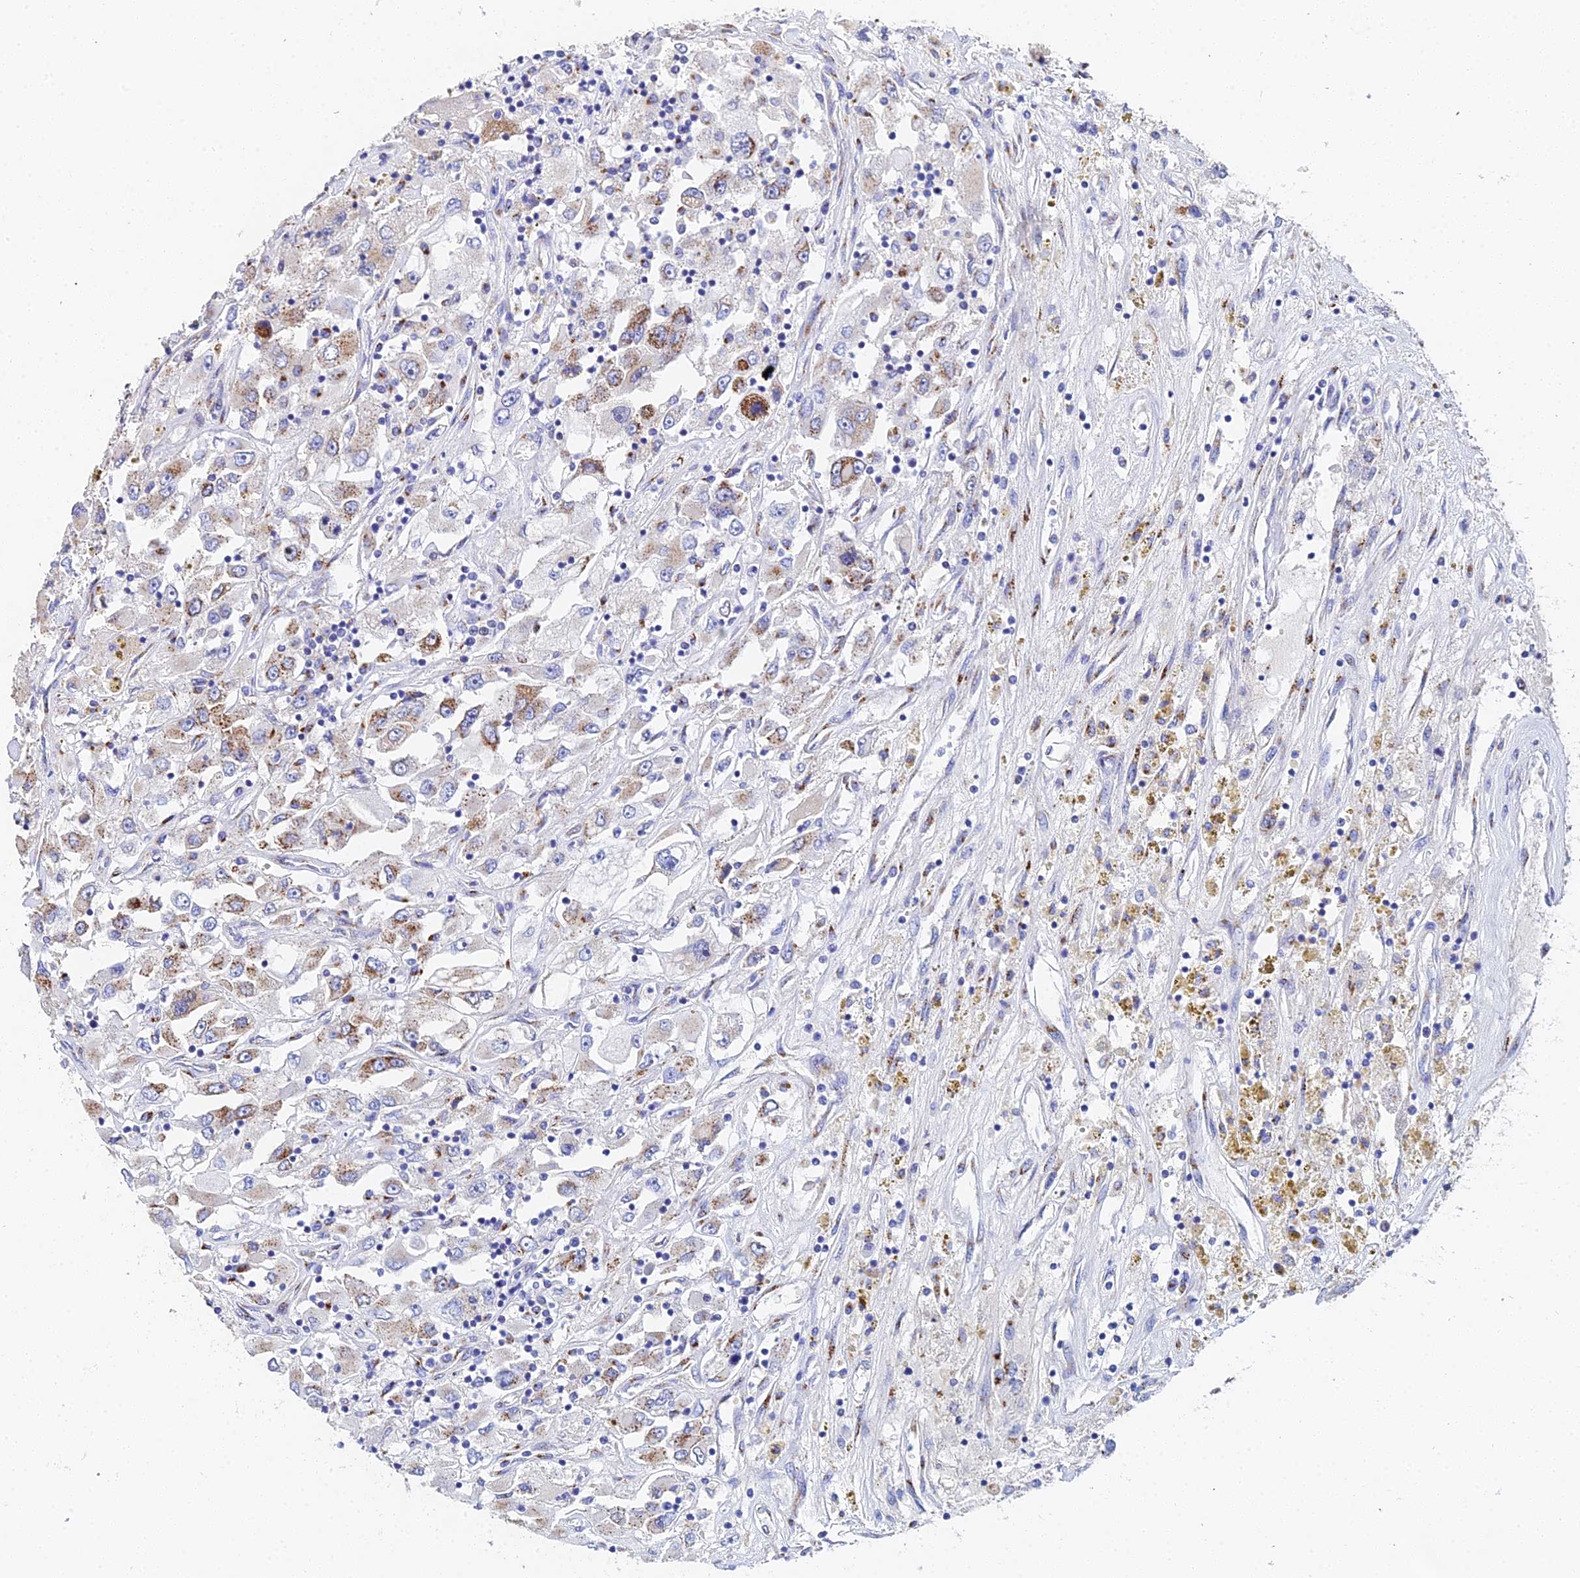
{"staining": {"intensity": "moderate", "quantity": "25%-75%", "location": "cytoplasmic/membranous"}, "tissue": "renal cancer", "cell_type": "Tumor cells", "image_type": "cancer", "snomed": [{"axis": "morphology", "description": "Adenocarcinoma, NOS"}, {"axis": "topography", "description": "Kidney"}], "caption": "Immunohistochemical staining of adenocarcinoma (renal) reveals medium levels of moderate cytoplasmic/membranous staining in about 25%-75% of tumor cells.", "gene": "ENSG00000268674", "patient": {"sex": "female", "age": 52}}